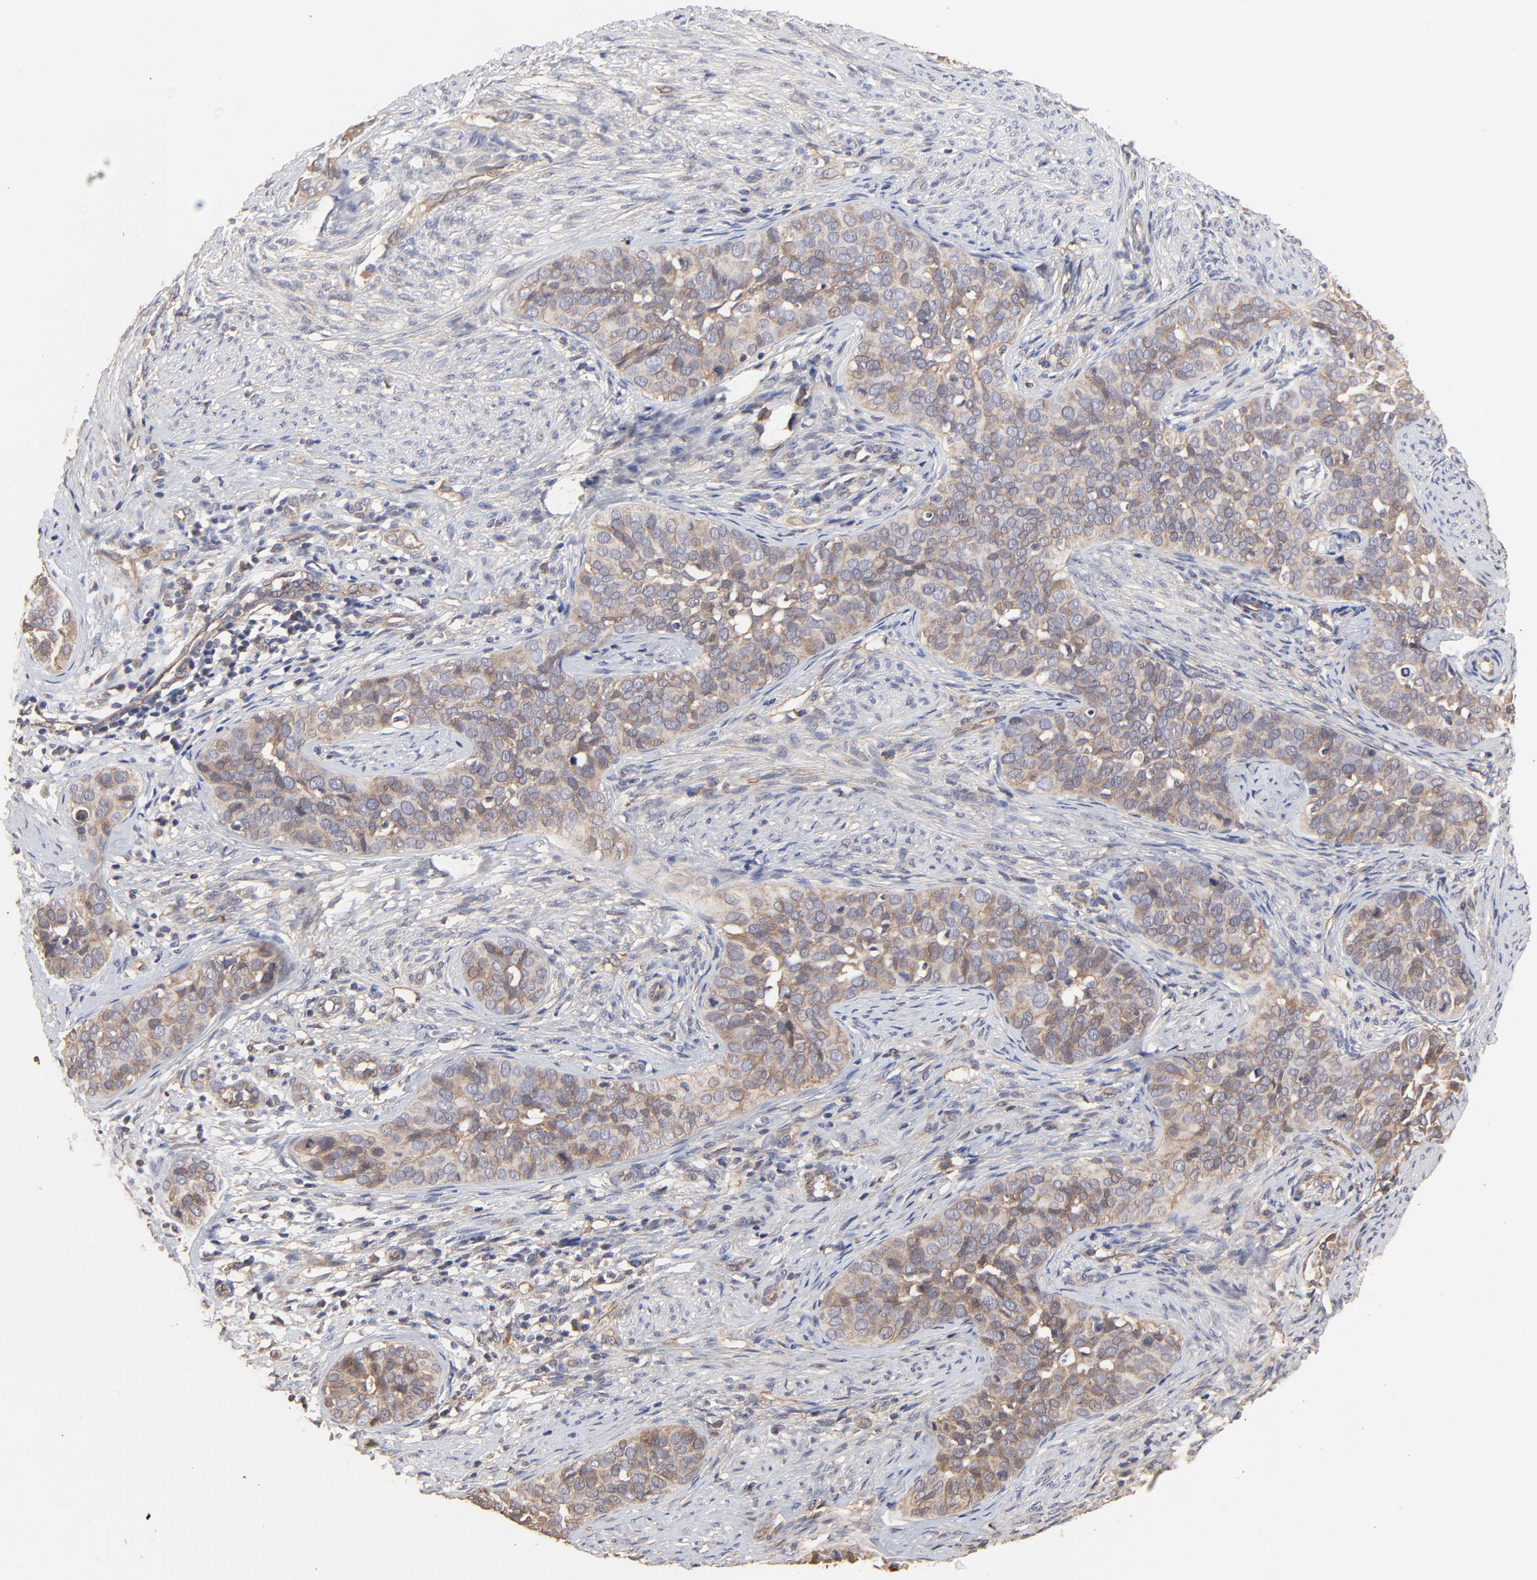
{"staining": {"intensity": "moderate", "quantity": ">75%", "location": "cytoplasmic/membranous"}, "tissue": "cervical cancer", "cell_type": "Tumor cells", "image_type": "cancer", "snomed": [{"axis": "morphology", "description": "Squamous cell carcinoma, NOS"}, {"axis": "topography", "description": "Cervix"}], "caption": "Protein staining of cervical squamous cell carcinoma tissue shows moderate cytoplasmic/membranous staining in approximately >75% of tumor cells. (DAB IHC, brown staining for protein, blue staining for nuclei).", "gene": "ARMT1", "patient": {"sex": "female", "age": 31}}